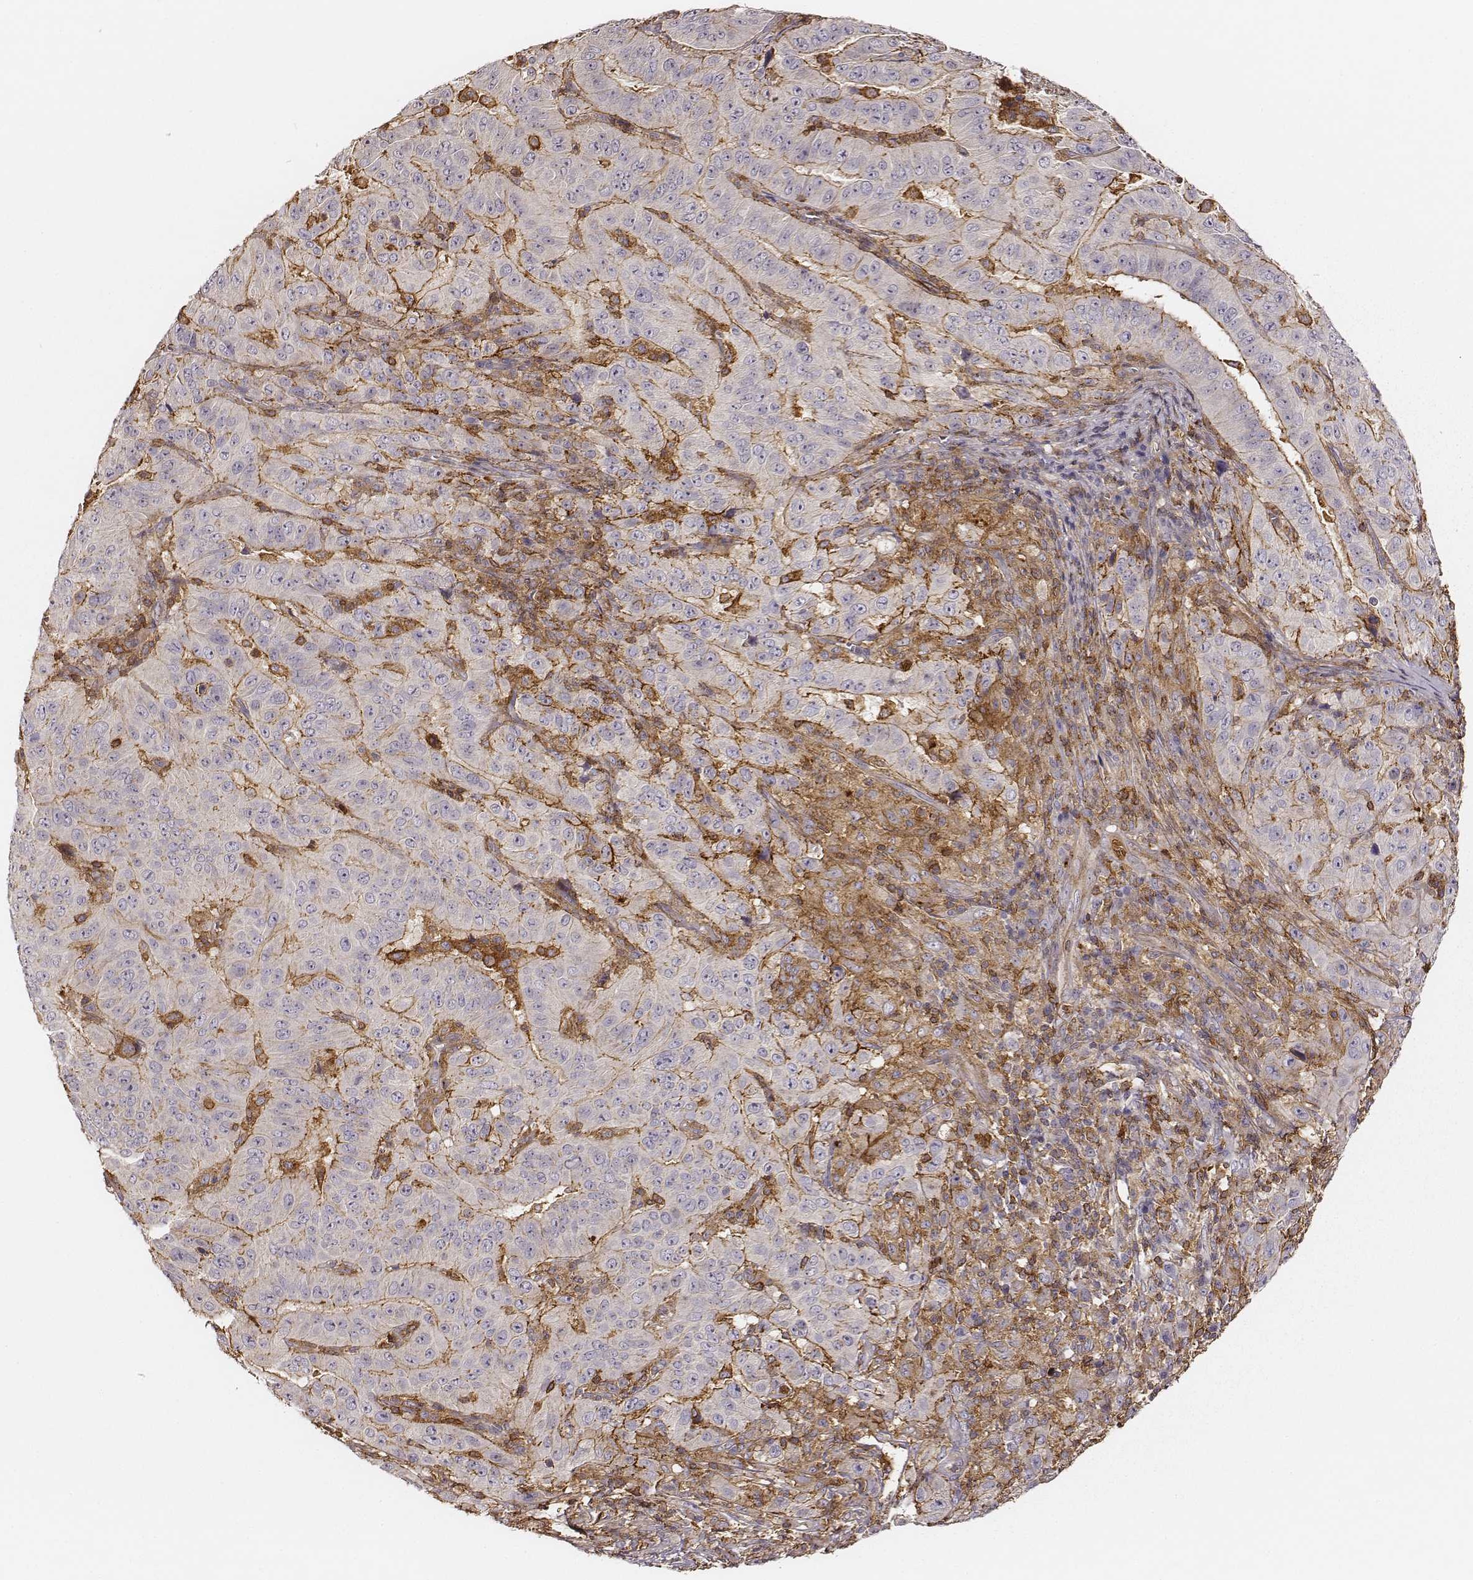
{"staining": {"intensity": "negative", "quantity": "none", "location": "none"}, "tissue": "pancreatic cancer", "cell_type": "Tumor cells", "image_type": "cancer", "snomed": [{"axis": "morphology", "description": "Adenocarcinoma, NOS"}, {"axis": "topography", "description": "Pancreas"}], "caption": "A micrograph of human pancreatic cancer (adenocarcinoma) is negative for staining in tumor cells.", "gene": "ZYX", "patient": {"sex": "male", "age": 63}}